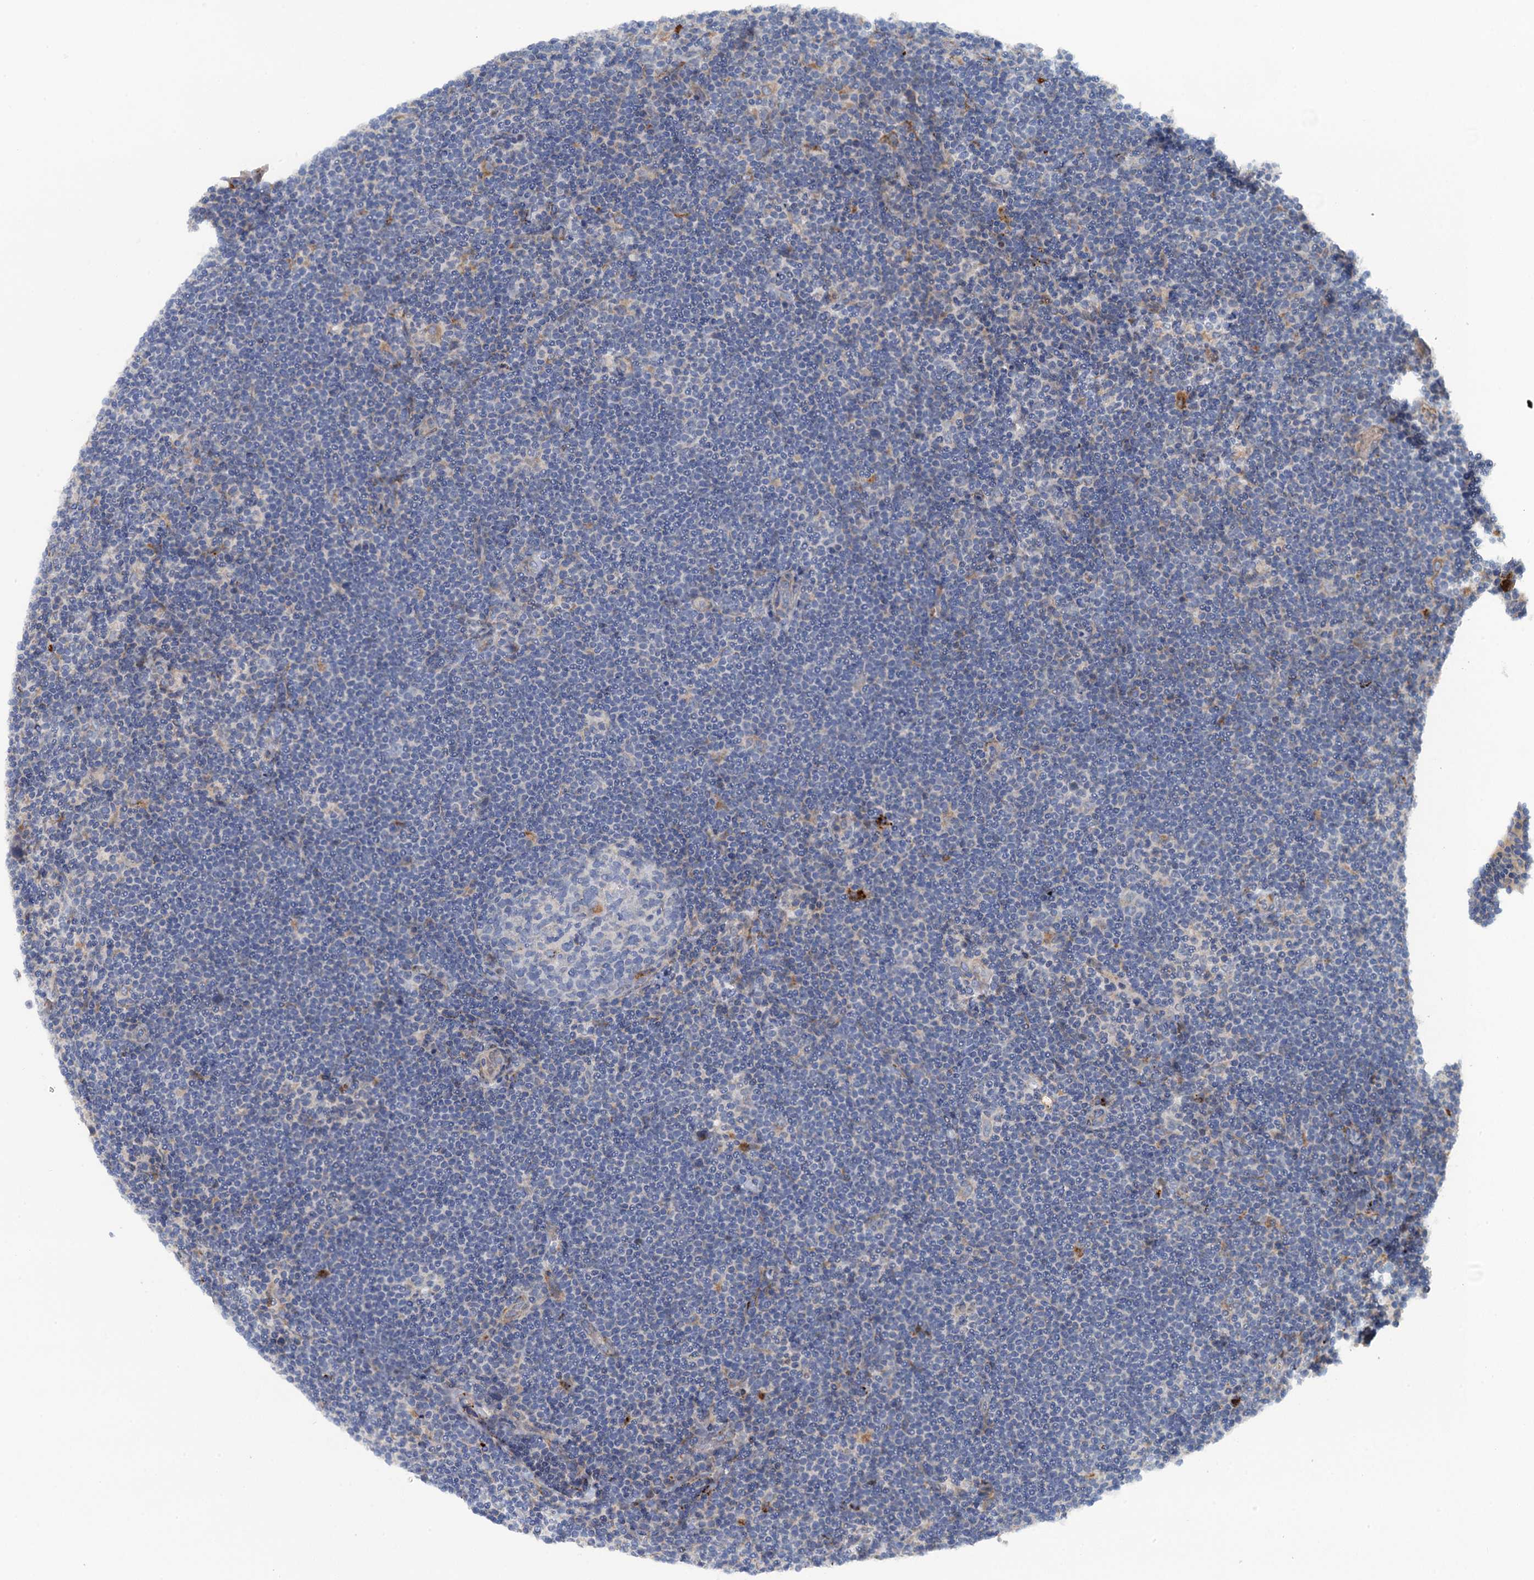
{"staining": {"intensity": "negative", "quantity": "none", "location": "none"}, "tissue": "lymphoma", "cell_type": "Tumor cells", "image_type": "cancer", "snomed": [{"axis": "morphology", "description": "Hodgkin's disease, NOS"}, {"axis": "topography", "description": "Lymph node"}], "caption": "This is an immunohistochemistry image of Hodgkin's disease. There is no staining in tumor cells.", "gene": "POGLUT3", "patient": {"sex": "female", "age": 57}}